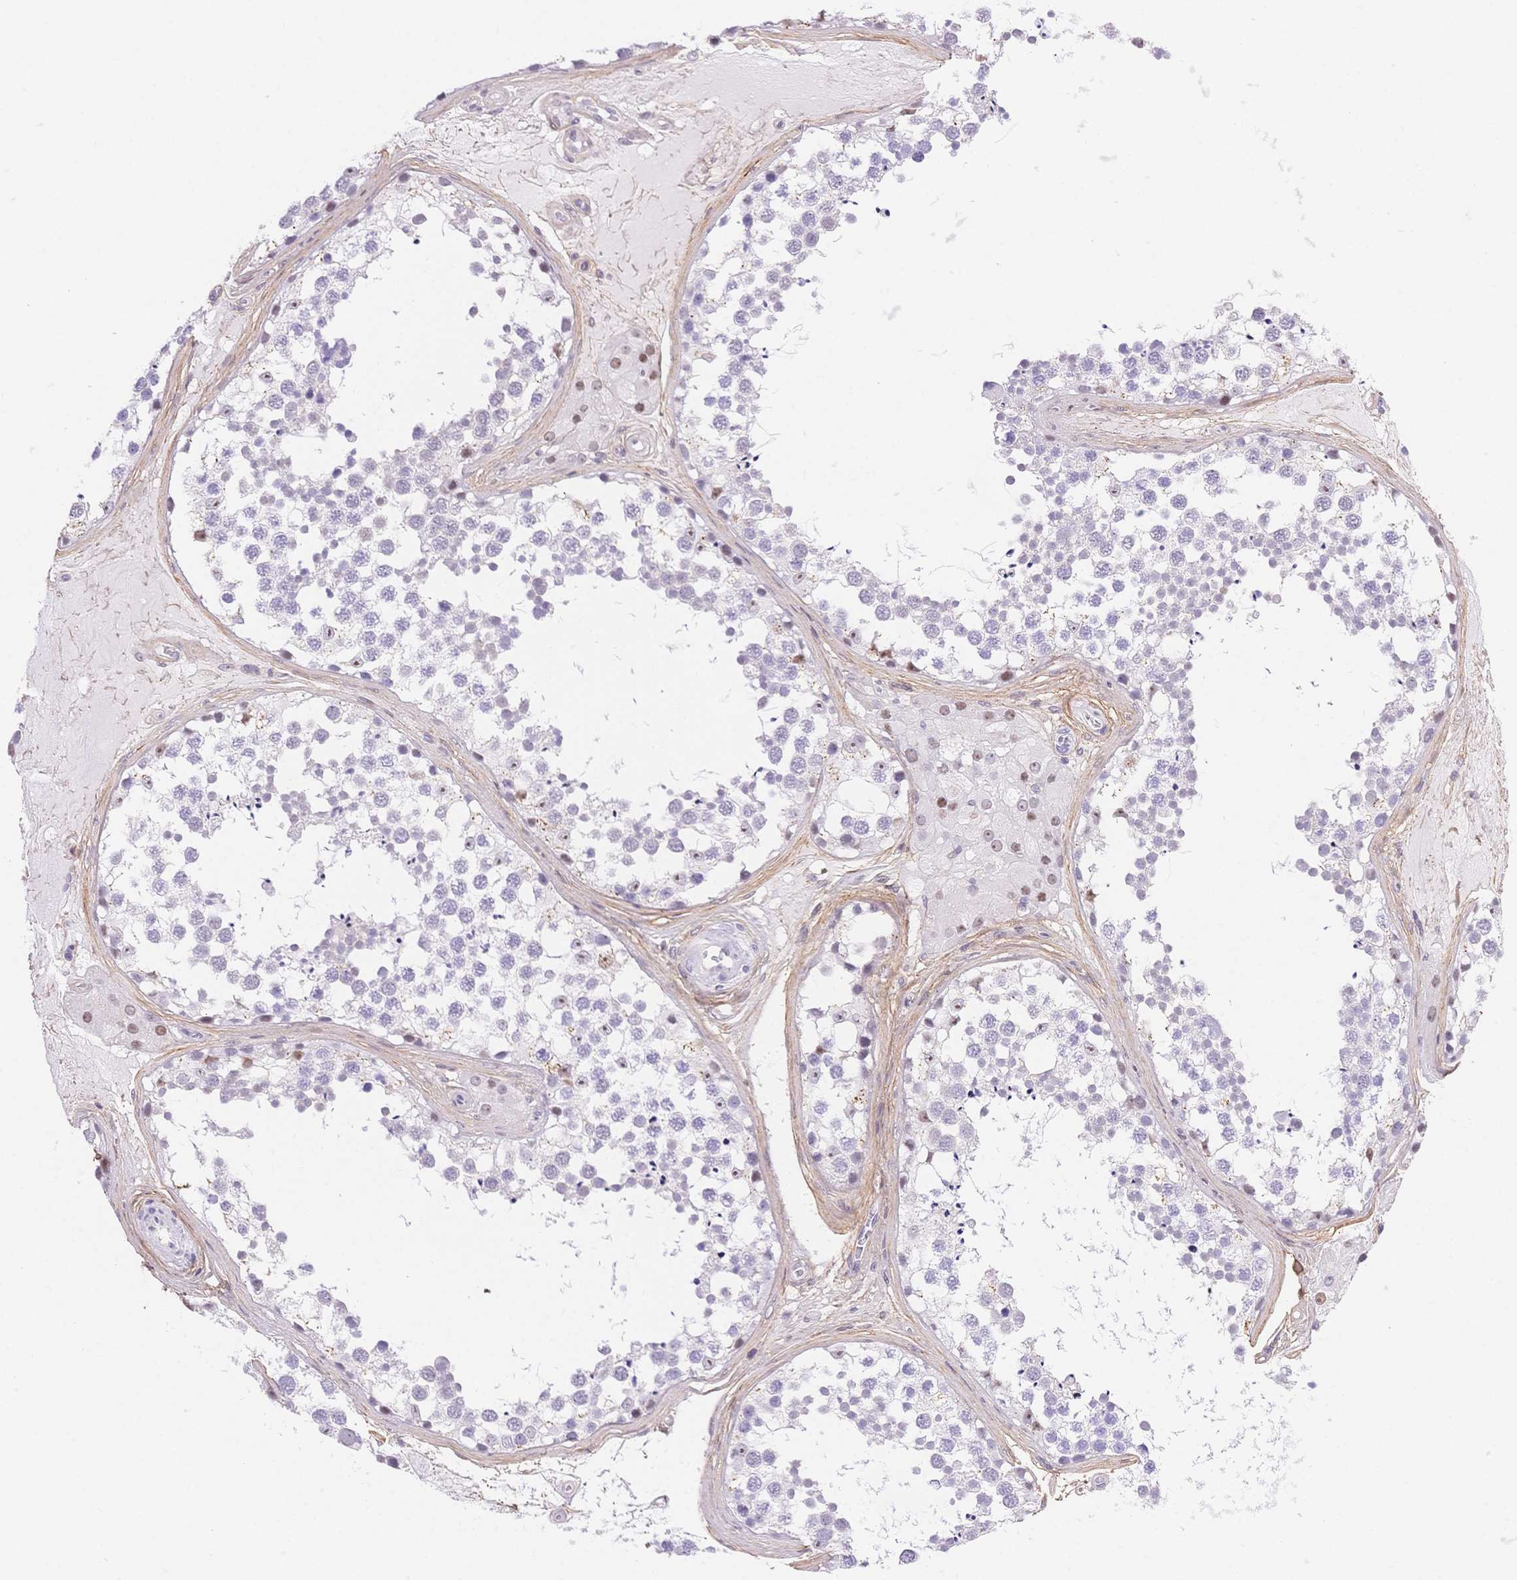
{"staining": {"intensity": "moderate", "quantity": "<25%", "location": "nuclear"}, "tissue": "testis", "cell_type": "Cells in seminiferous ducts", "image_type": "normal", "snomed": [{"axis": "morphology", "description": "Normal tissue, NOS"}, {"axis": "morphology", "description": "Seminoma, NOS"}, {"axis": "topography", "description": "Testis"}], "caption": "Normal testis displays moderate nuclear expression in about <25% of cells in seminiferous ducts (Brightfield microscopy of DAB IHC at high magnification)..", "gene": "PDZD2", "patient": {"sex": "male", "age": 65}}